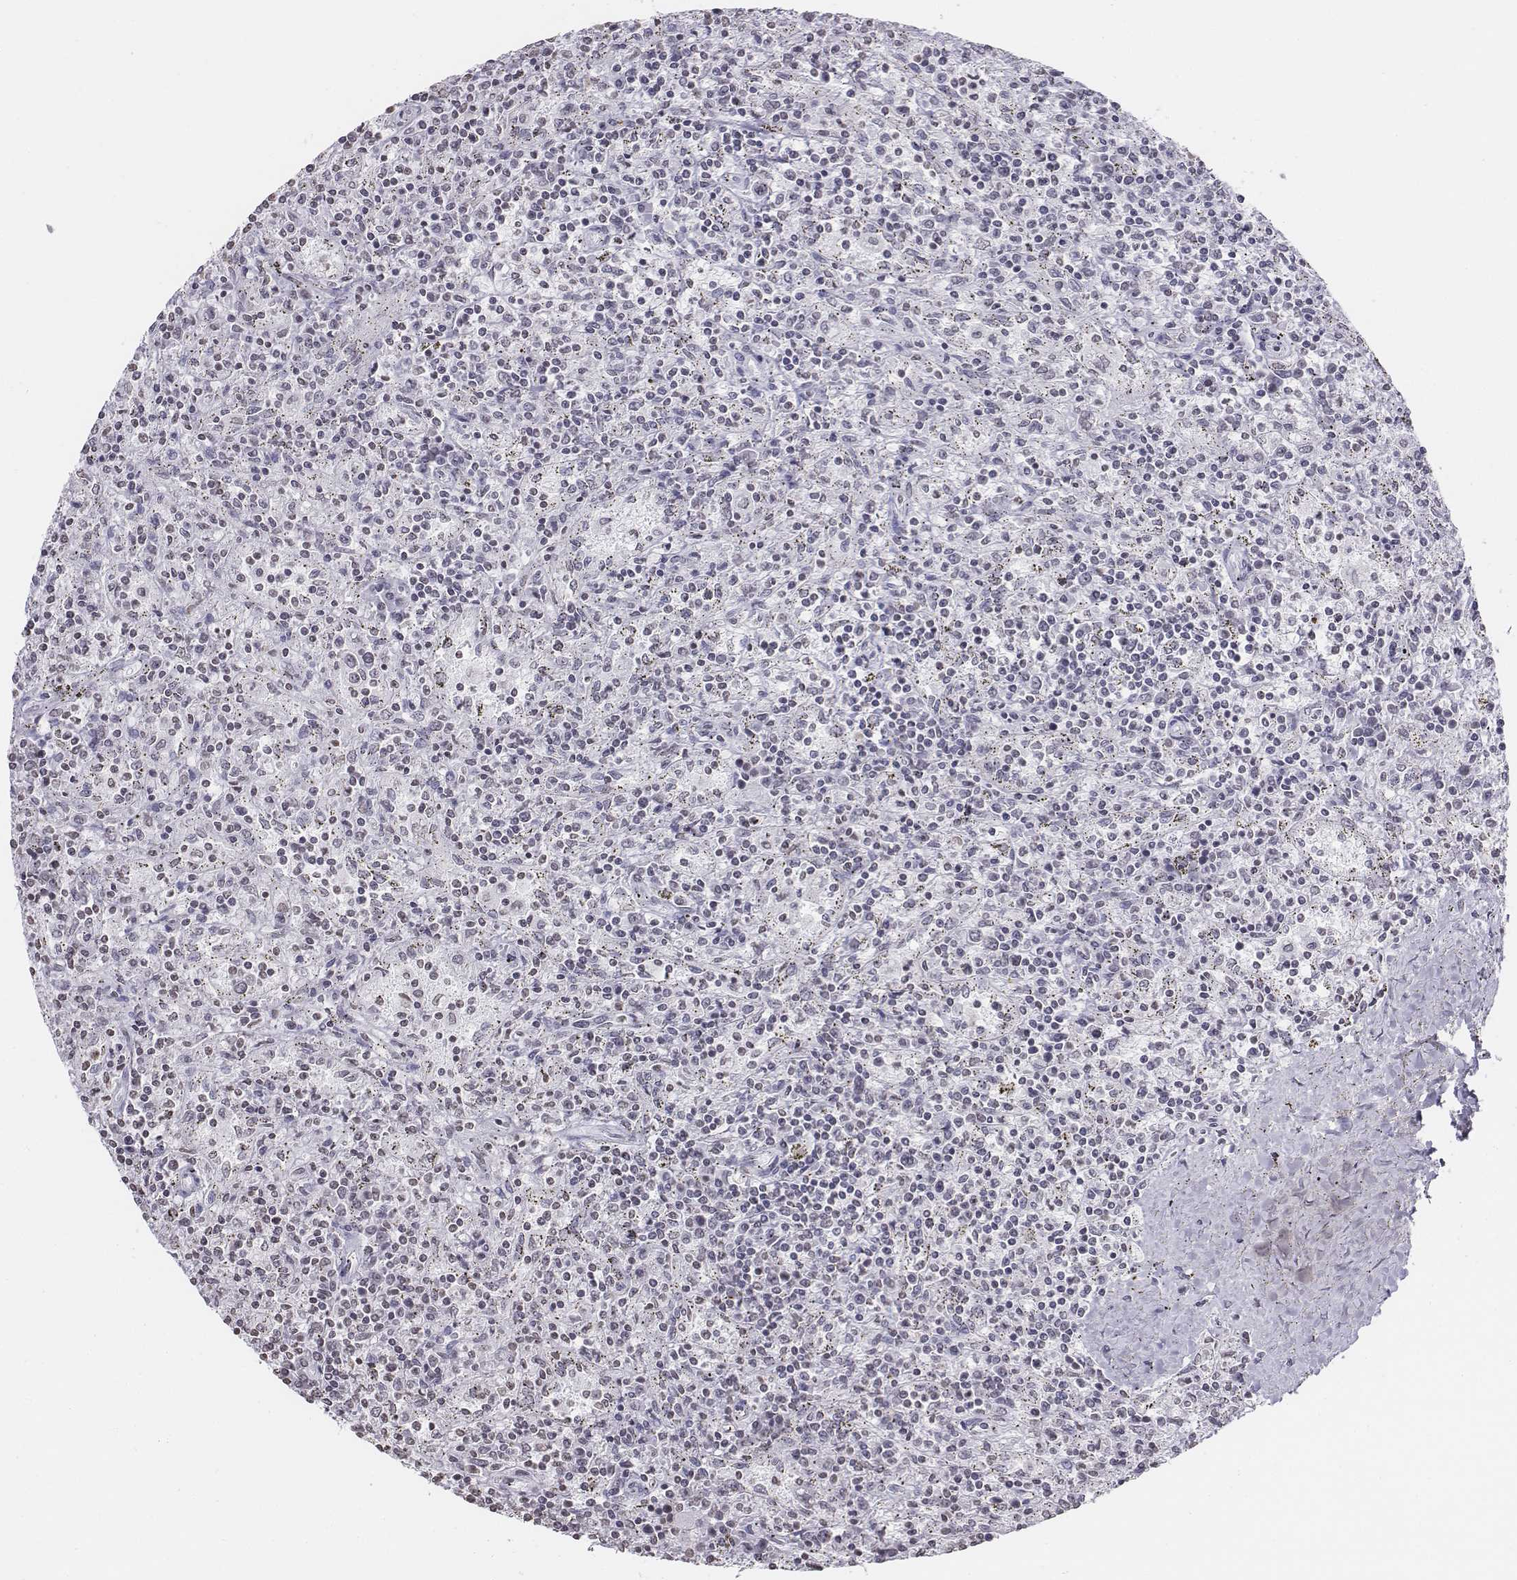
{"staining": {"intensity": "negative", "quantity": "none", "location": "none"}, "tissue": "lymphoma", "cell_type": "Tumor cells", "image_type": "cancer", "snomed": [{"axis": "morphology", "description": "Malignant lymphoma, non-Hodgkin's type, Low grade"}, {"axis": "topography", "description": "Spleen"}], "caption": "Human low-grade malignant lymphoma, non-Hodgkin's type stained for a protein using IHC displays no expression in tumor cells.", "gene": "BARHL1", "patient": {"sex": "male", "age": 62}}